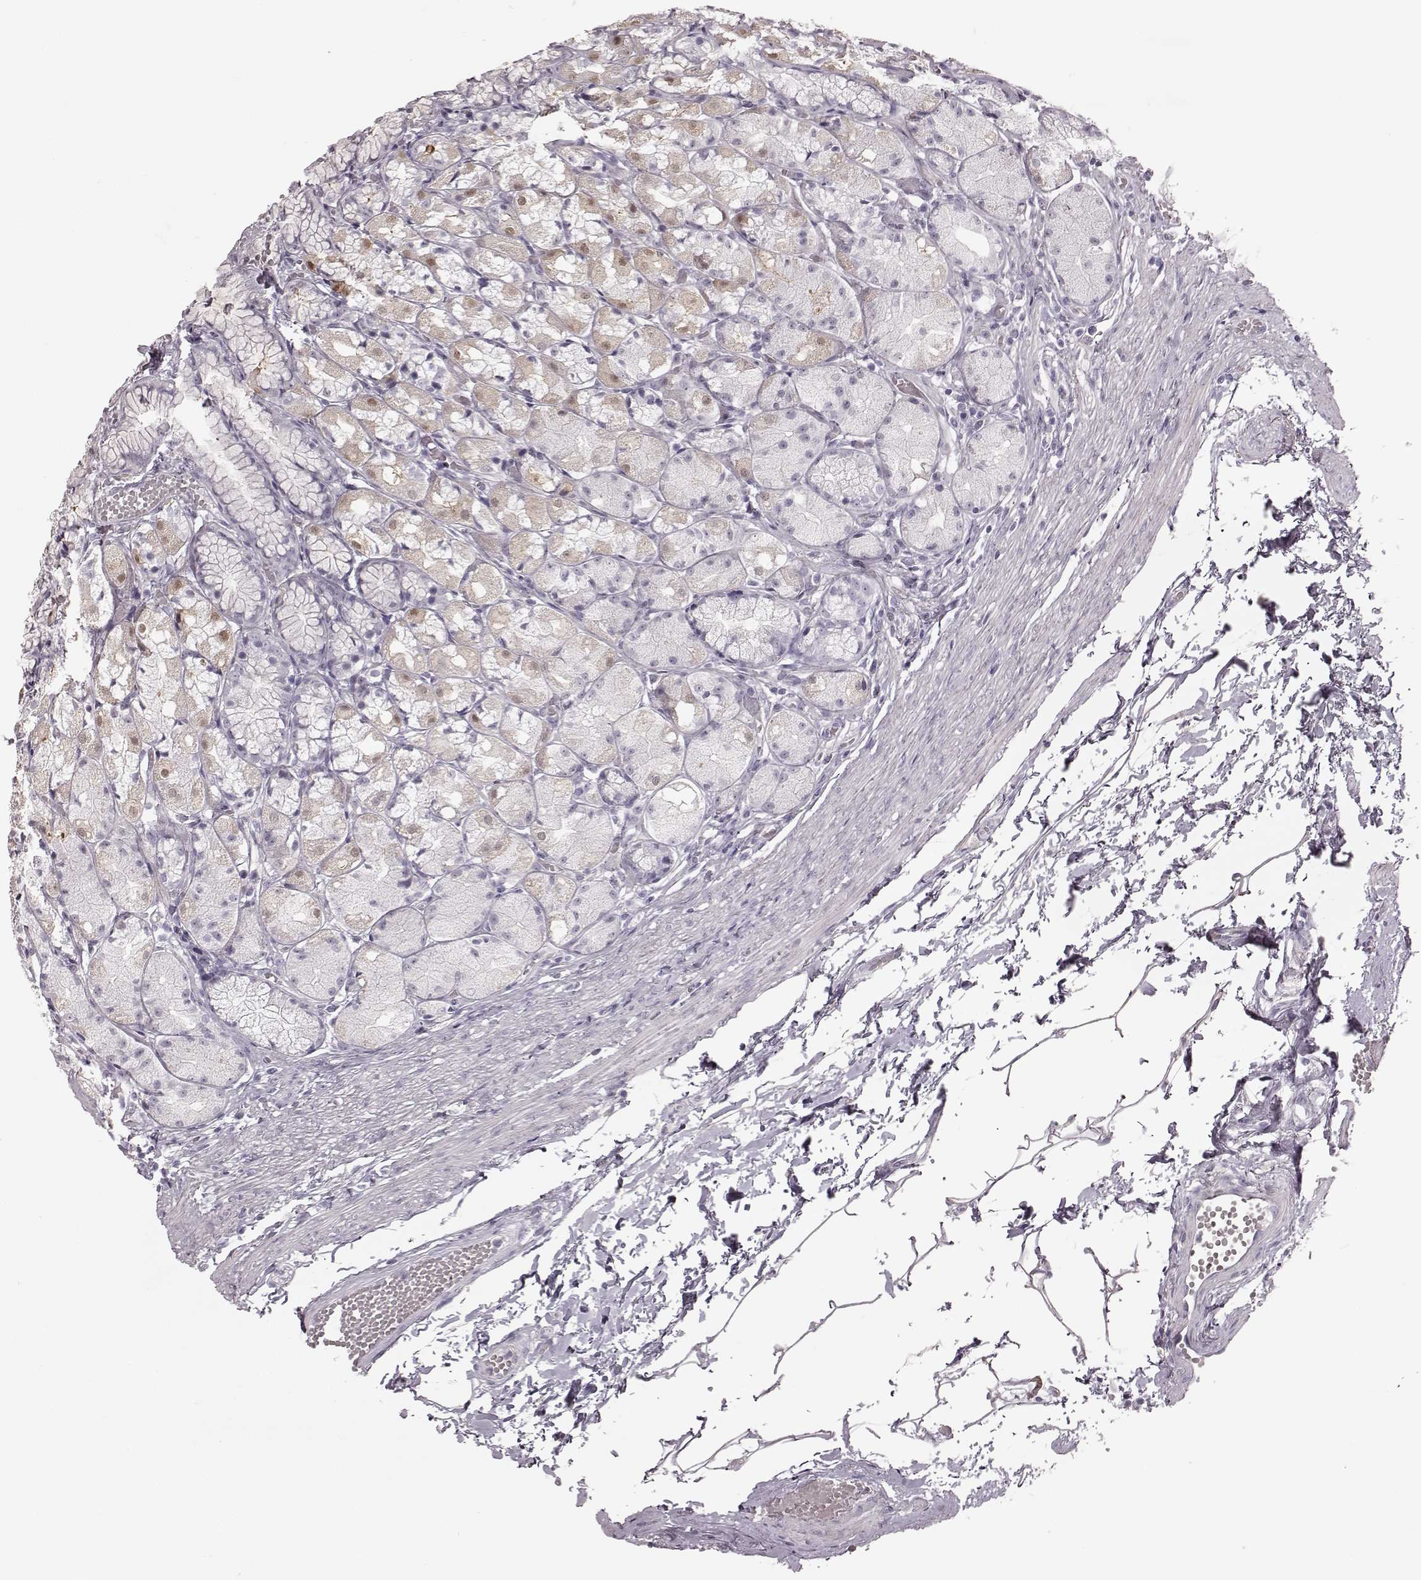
{"staining": {"intensity": "weak", "quantity": "<25%", "location": "cytoplasmic/membranous"}, "tissue": "stomach", "cell_type": "Glandular cells", "image_type": "normal", "snomed": [{"axis": "morphology", "description": "Normal tissue, NOS"}, {"axis": "topography", "description": "Stomach"}], "caption": "The image shows no significant expression in glandular cells of stomach.", "gene": "ZNF433", "patient": {"sex": "male", "age": 70}}